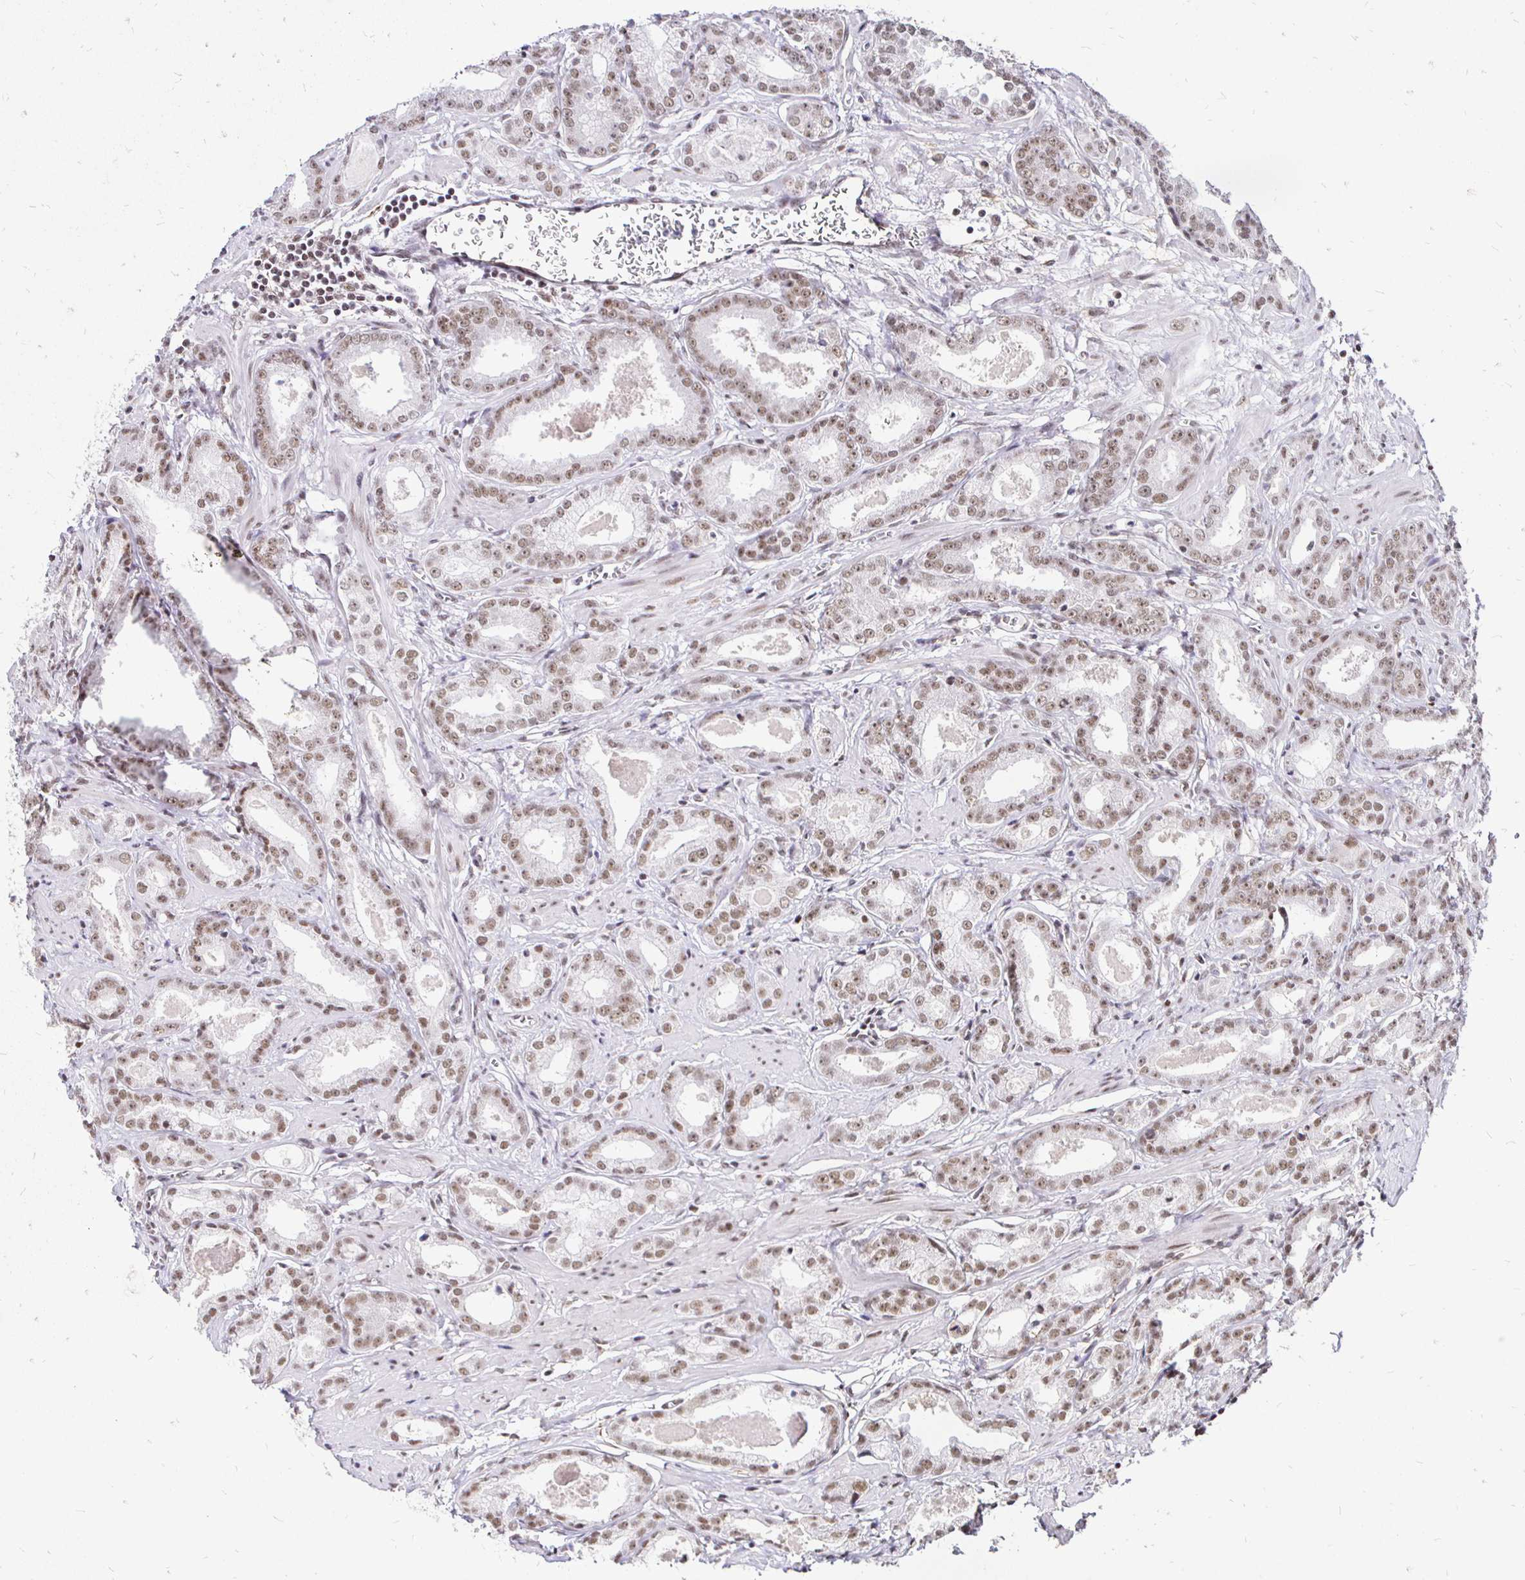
{"staining": {"intensity": "weak", "quantity": ">75%", "location": "nuclear"}, "tissue": "prostate cancer", "cell_type": "Tumor cells", "image_type": "cancer", "snomed": [{"axis": "morphology", "description": "Adenocarcinoma, NOS"}, {"axis": "morphology", "description": "Adenocarcinoma, Low grade"}, {"axis": "topography", "description": "Prostate"}], "caption": "Tumor cells show low levels of weak nuclear expression in about >75% of cells in prostate cancer (adenocarcinoma).", "gene": "SIN3A", "patient": {"sex": "male", "age": 64}}